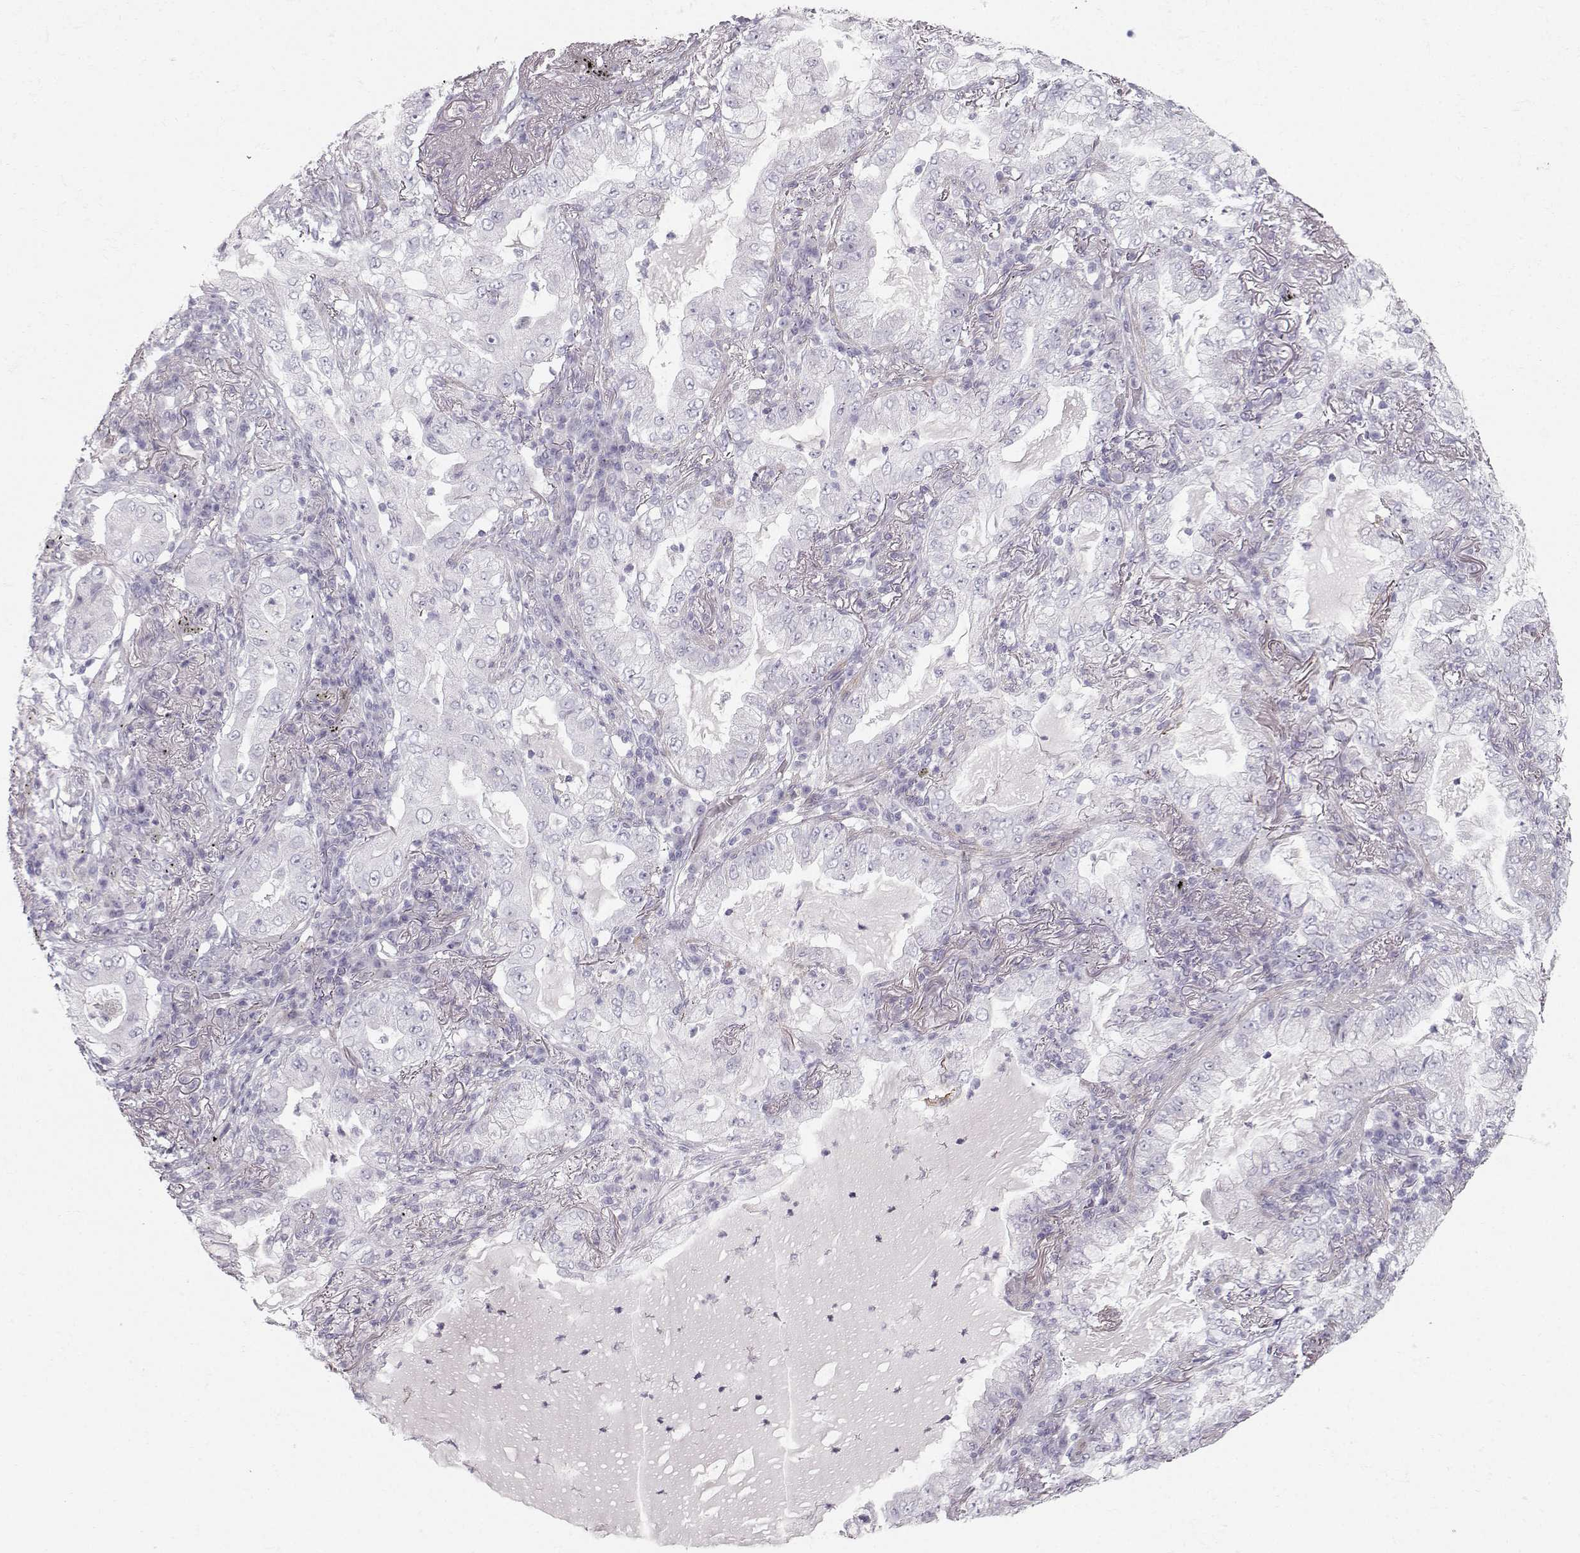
{"staining": {"intensity": "negative", "quantity": "none", "location": "none"}, "tissue": "lung cancer", "cell_type": "Tumor cells", "image_type": "cancer", "snomed": [{"axis": "morphology", "description": "Adenocarcinoma, NOS"}, {"axis": "topography", "description": "Lung"}], "caption": "Tumor cells are negative for brown protein staining in lung cancer.", "gene": "CASR", "patient": {"sex": "female", "age": 73}}